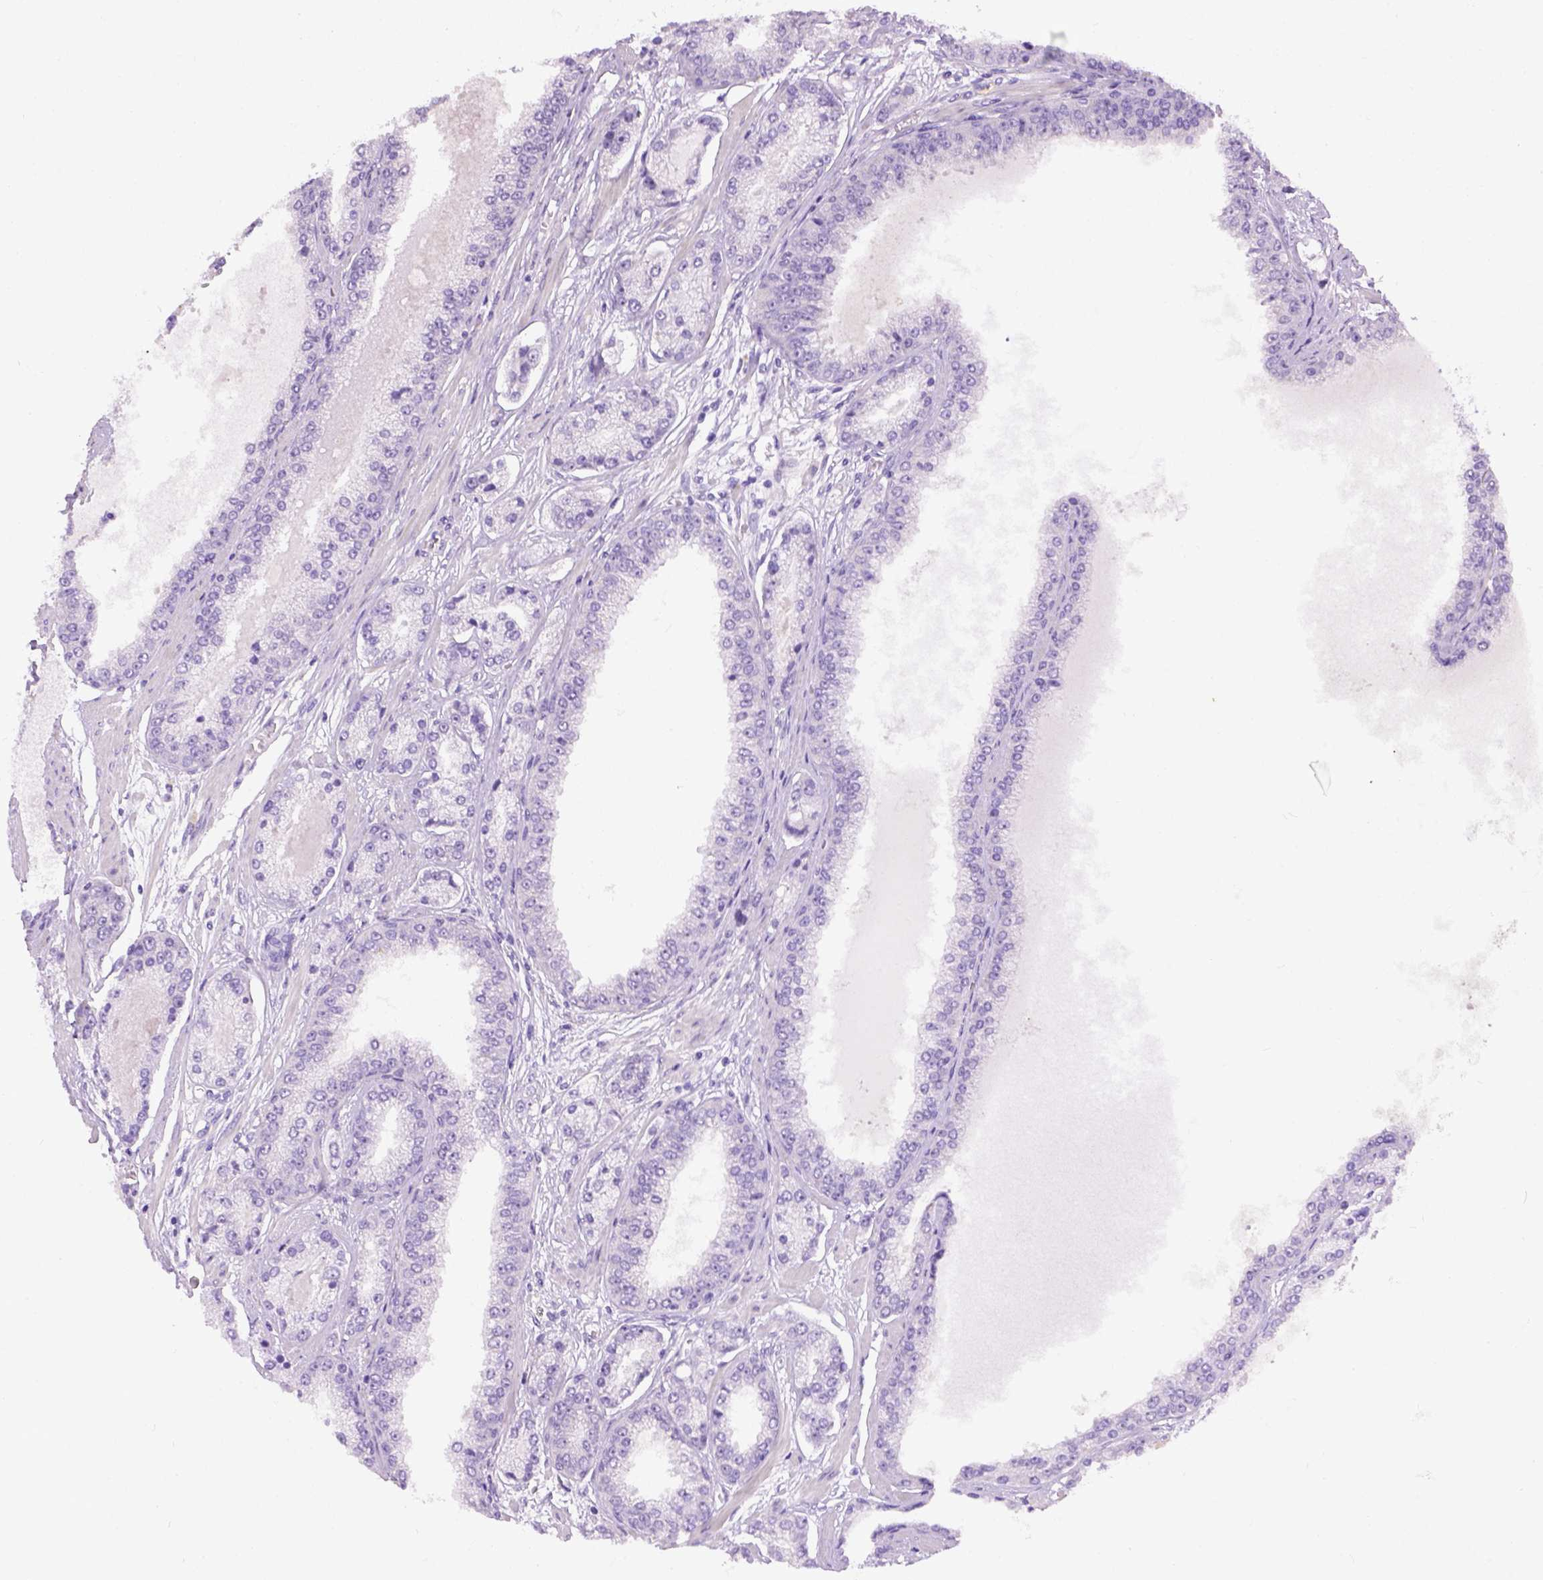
{"staining": {"intensity": "negative", "quantity": "none", "location": "none"}, "tissue": "prostate cancer", "cell_type": "Tumor cells", "image_type": "cancer", "snomed": [{"axis": "morphology", "description": "Adenocarcinoma, NOS"}, {"axis": "topography", "description": "Prostate"}], "caption": "Prostate adenocarcinoma was stained to show a protein in brown. There is no significant positivity in tumor cells.", "gene": "UTP4", "patient": {"sex": "male", "age": 64}}